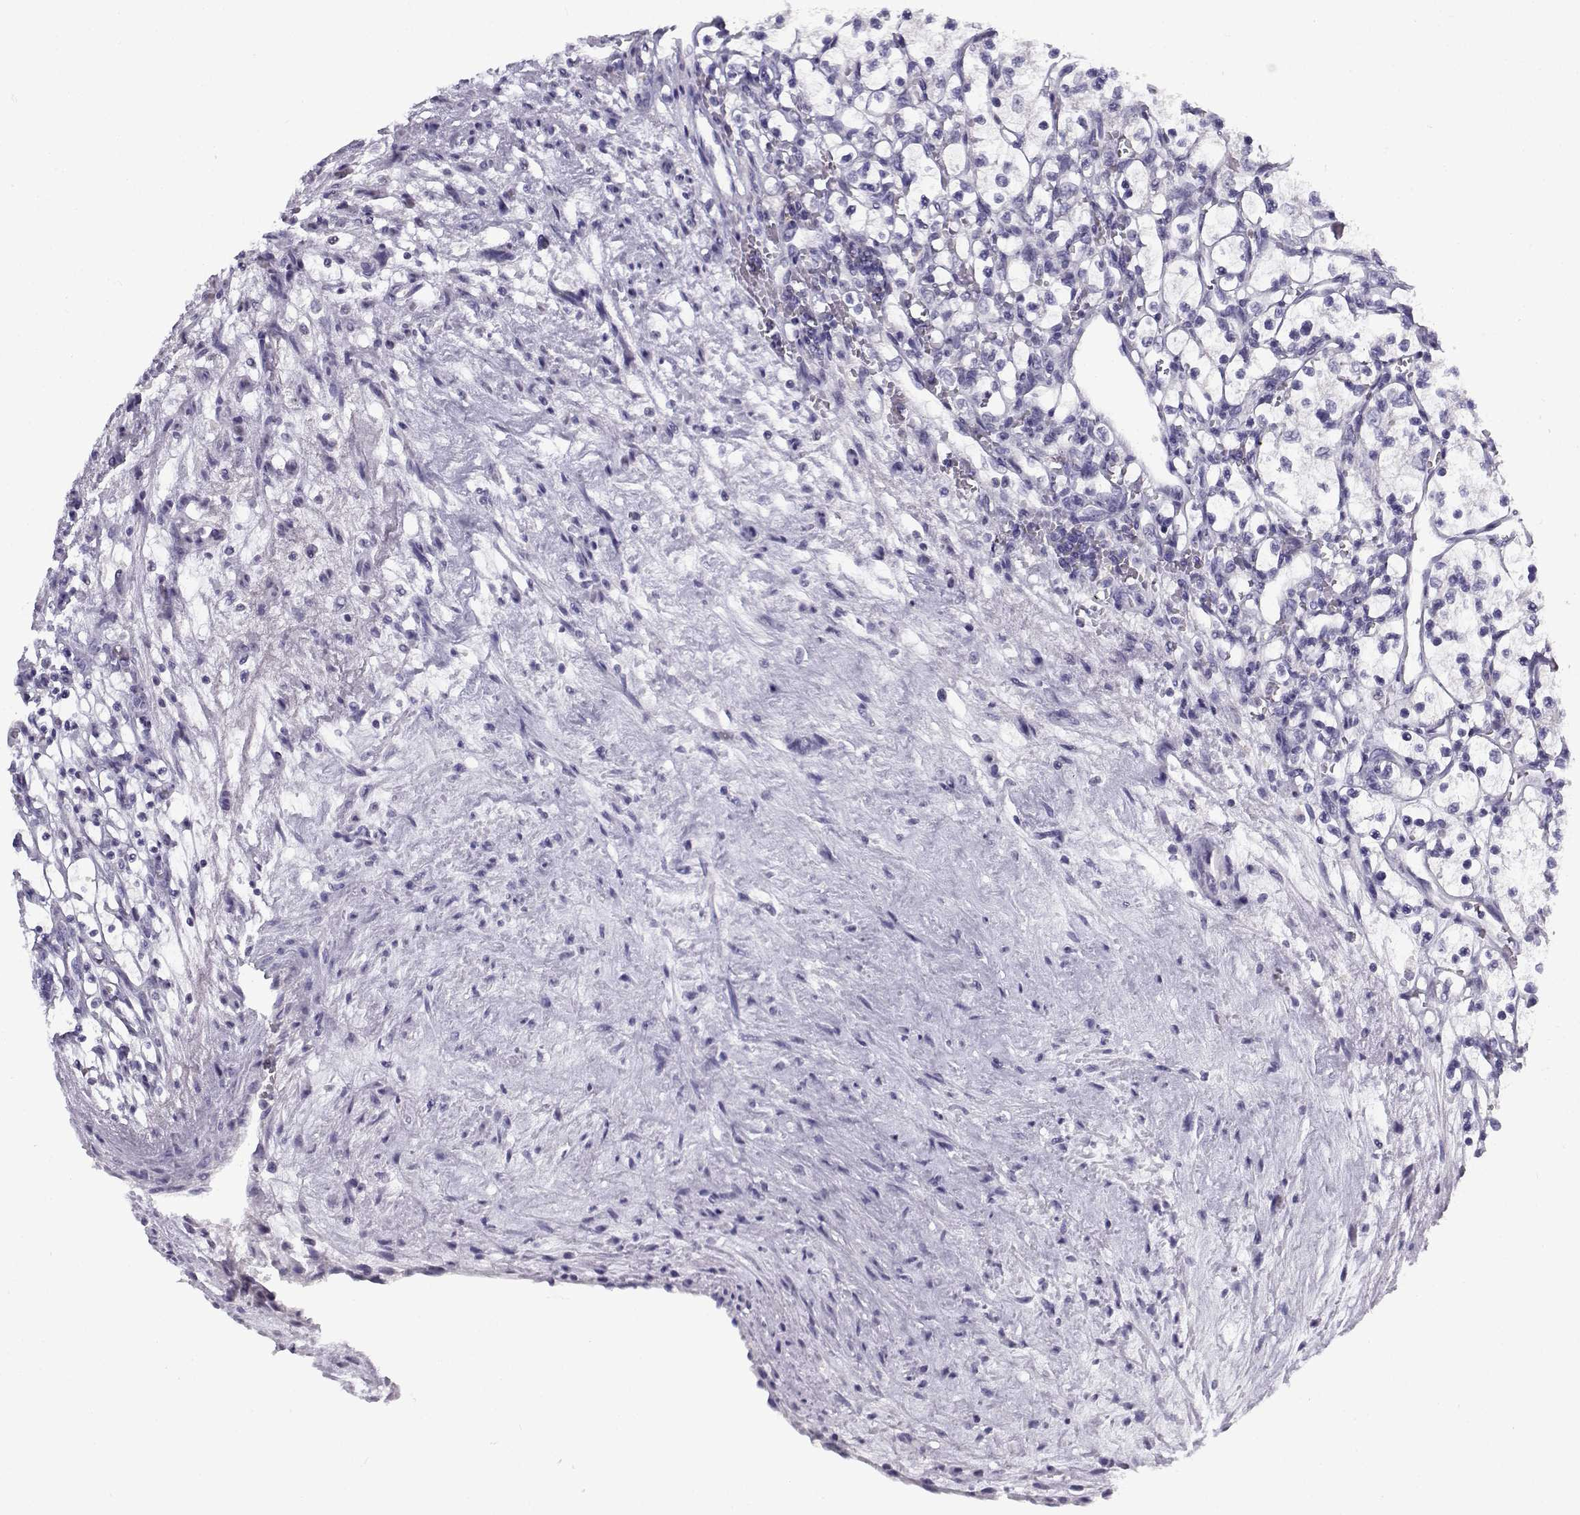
{"staining": {"intensity": "negative", "quantity": "none", "location": "none"}, "tissue": "renal cancer", "cell_type": "Tumor cells", "image_type": "cancer", "snomed": [{"axis": "morphology", "description": "Adenocarcinoma, NOS"}, {"axis": "topography", "description": "Kidney"}], "caption": "This image is of renal cancer (adenocarcinoma) stained with immunohistochemistry (IHC) to label a protein in brown with the nuclei are counter-stained blue. There is no expression in tumor cells.", "gene": "FAM166A", "patient": {"sex": "female", "age": 69}}